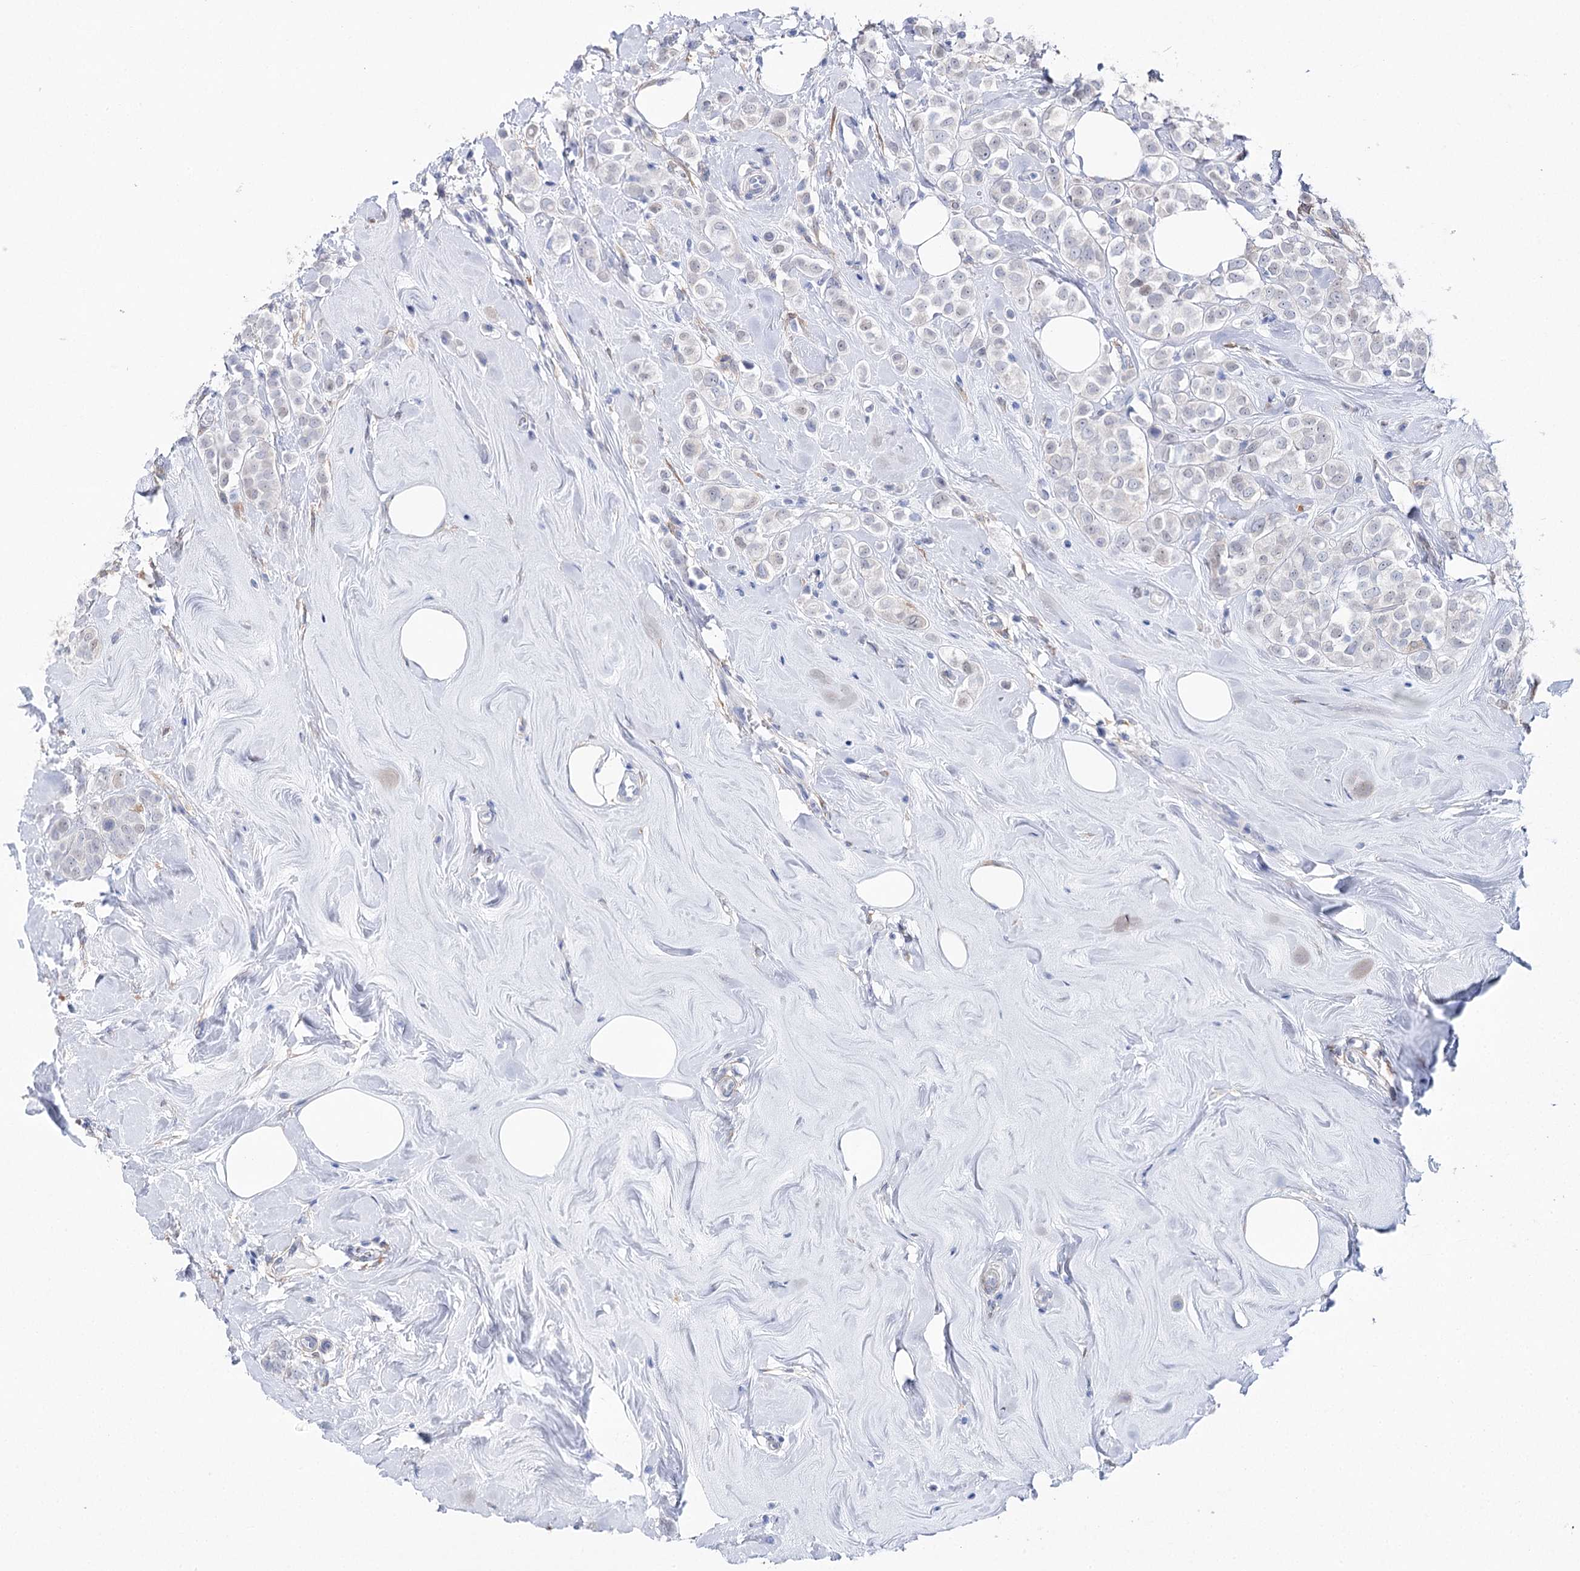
{"staining": {"intensity": "negative", "quantity": "none", "location": "none"}, "tissue": "breast cancer", "cell_type": "Tumor cells", "image_type": "cancer", "snomed": [{"axis": "morphology", "description": "Lobular carcinoma"}, {"axis": "topography", "description": "Breast"}], "caption": "Tumor cells are negative for protein expression in human breast cancer (lobular carcinoma). (Brightfield microscopy of DAB (3,3'-diaminobenzidine) immunohistochemistry at high magnification).", "gene": "UGDH", "patient": {"sex": "female", "age": 47}}